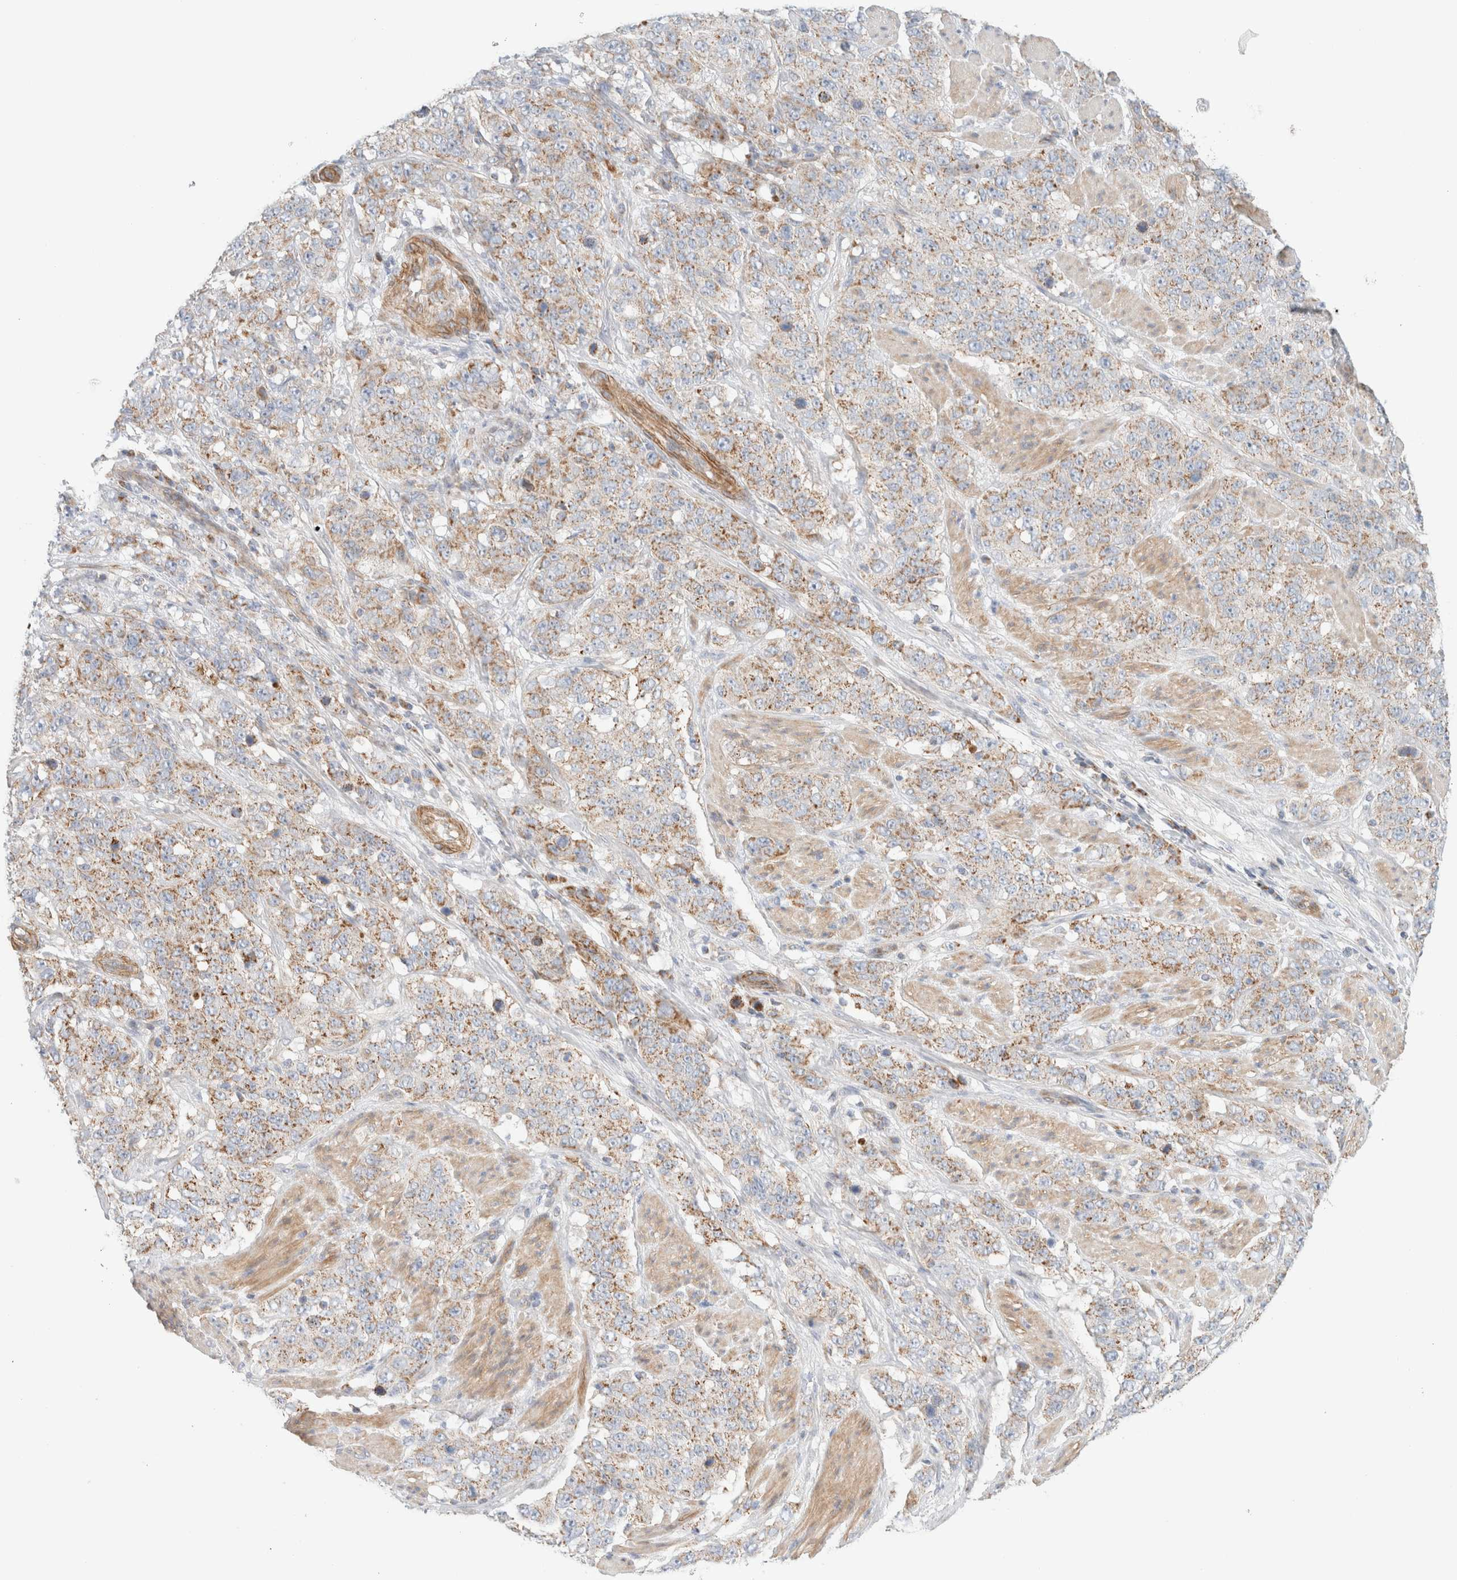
{"staining": {"intensity": "moderate", "quantity": "25%-75%", "location": "cytoplasmic/membranous"}, "tissue": "stomach cancer", "cell_type": "Tumor cells", "image_type": "cancer", "snomed": [{"axis": "morphology", "description": "Adenocarcinoma, NOS"}, {"axis": "topography", "description": "Stomach"}], "caption": "Immunohistochemistry (IHC) photomicrograph of neoplastic tissue: stomach cancer stained using immunohistochemistry shows medium levels of moderate protein expression localized specifically in the cytoplasmic/membranous of tumor cells, appearing as a cytoplasmic/membranous brown color.", "gene": "MRM3", "patient": {"sex": "male", "age": 48}}